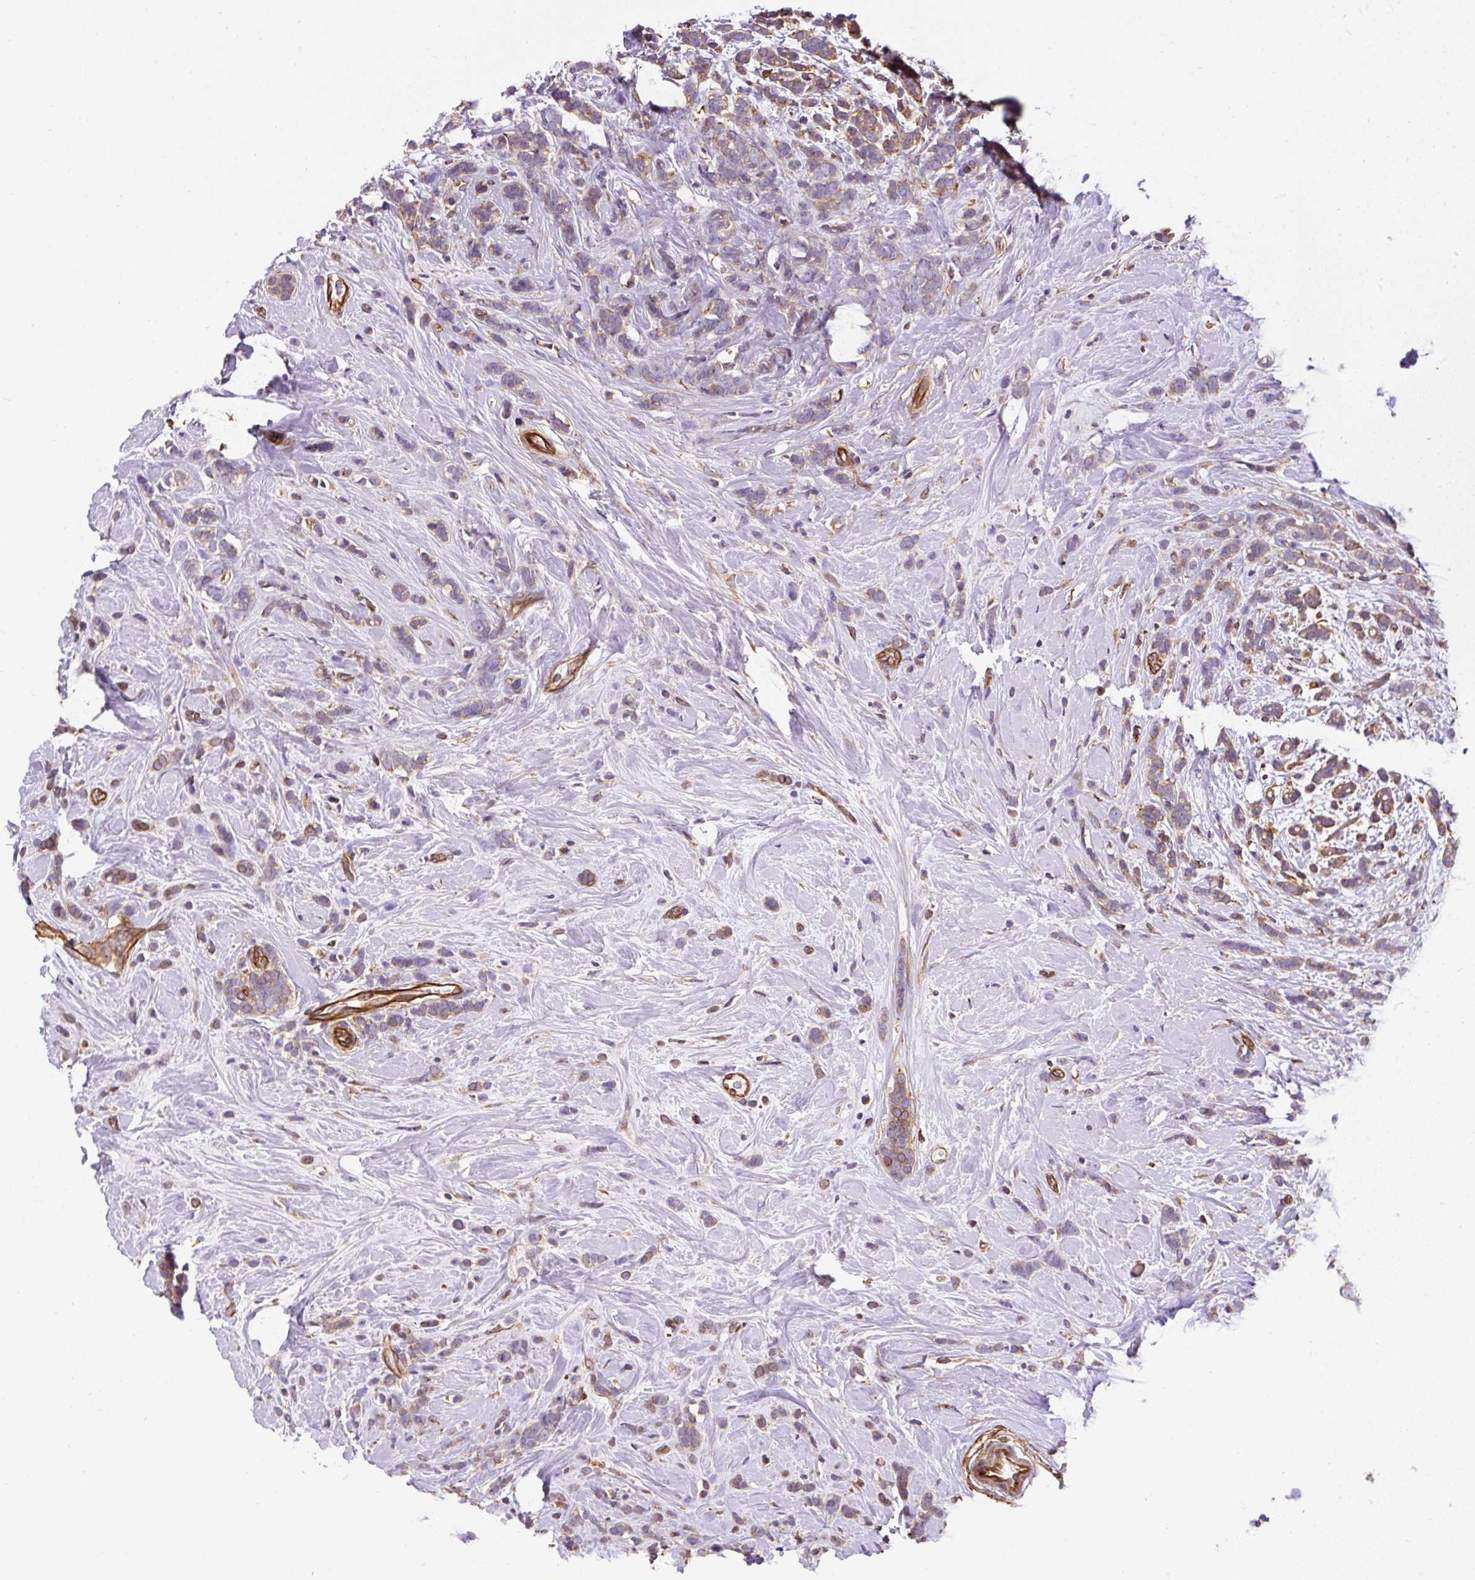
{"staining": {"intensity": "moderate", "quantity": "<25%", "location": "cytoplasmic/membranous"}, "tissue": "breast cancer", "cell_type": "Tumor cells", "image_type": "cancer", "snomed": [{"axis": "morphology", "description": "Lobular carcinoma"}, {"axis": "topography", "description": "Breast"}], "caption": "DAB (3,3'-diaminobenzidine) immunohistochemical staining of breast lobular carcinoma exhibits moderate cytoplasmic/membranous protein positivity in approximately <25% of tumor cells.", "gene": "DCTN1", "patient": {"sex": "female", "age": 58}}